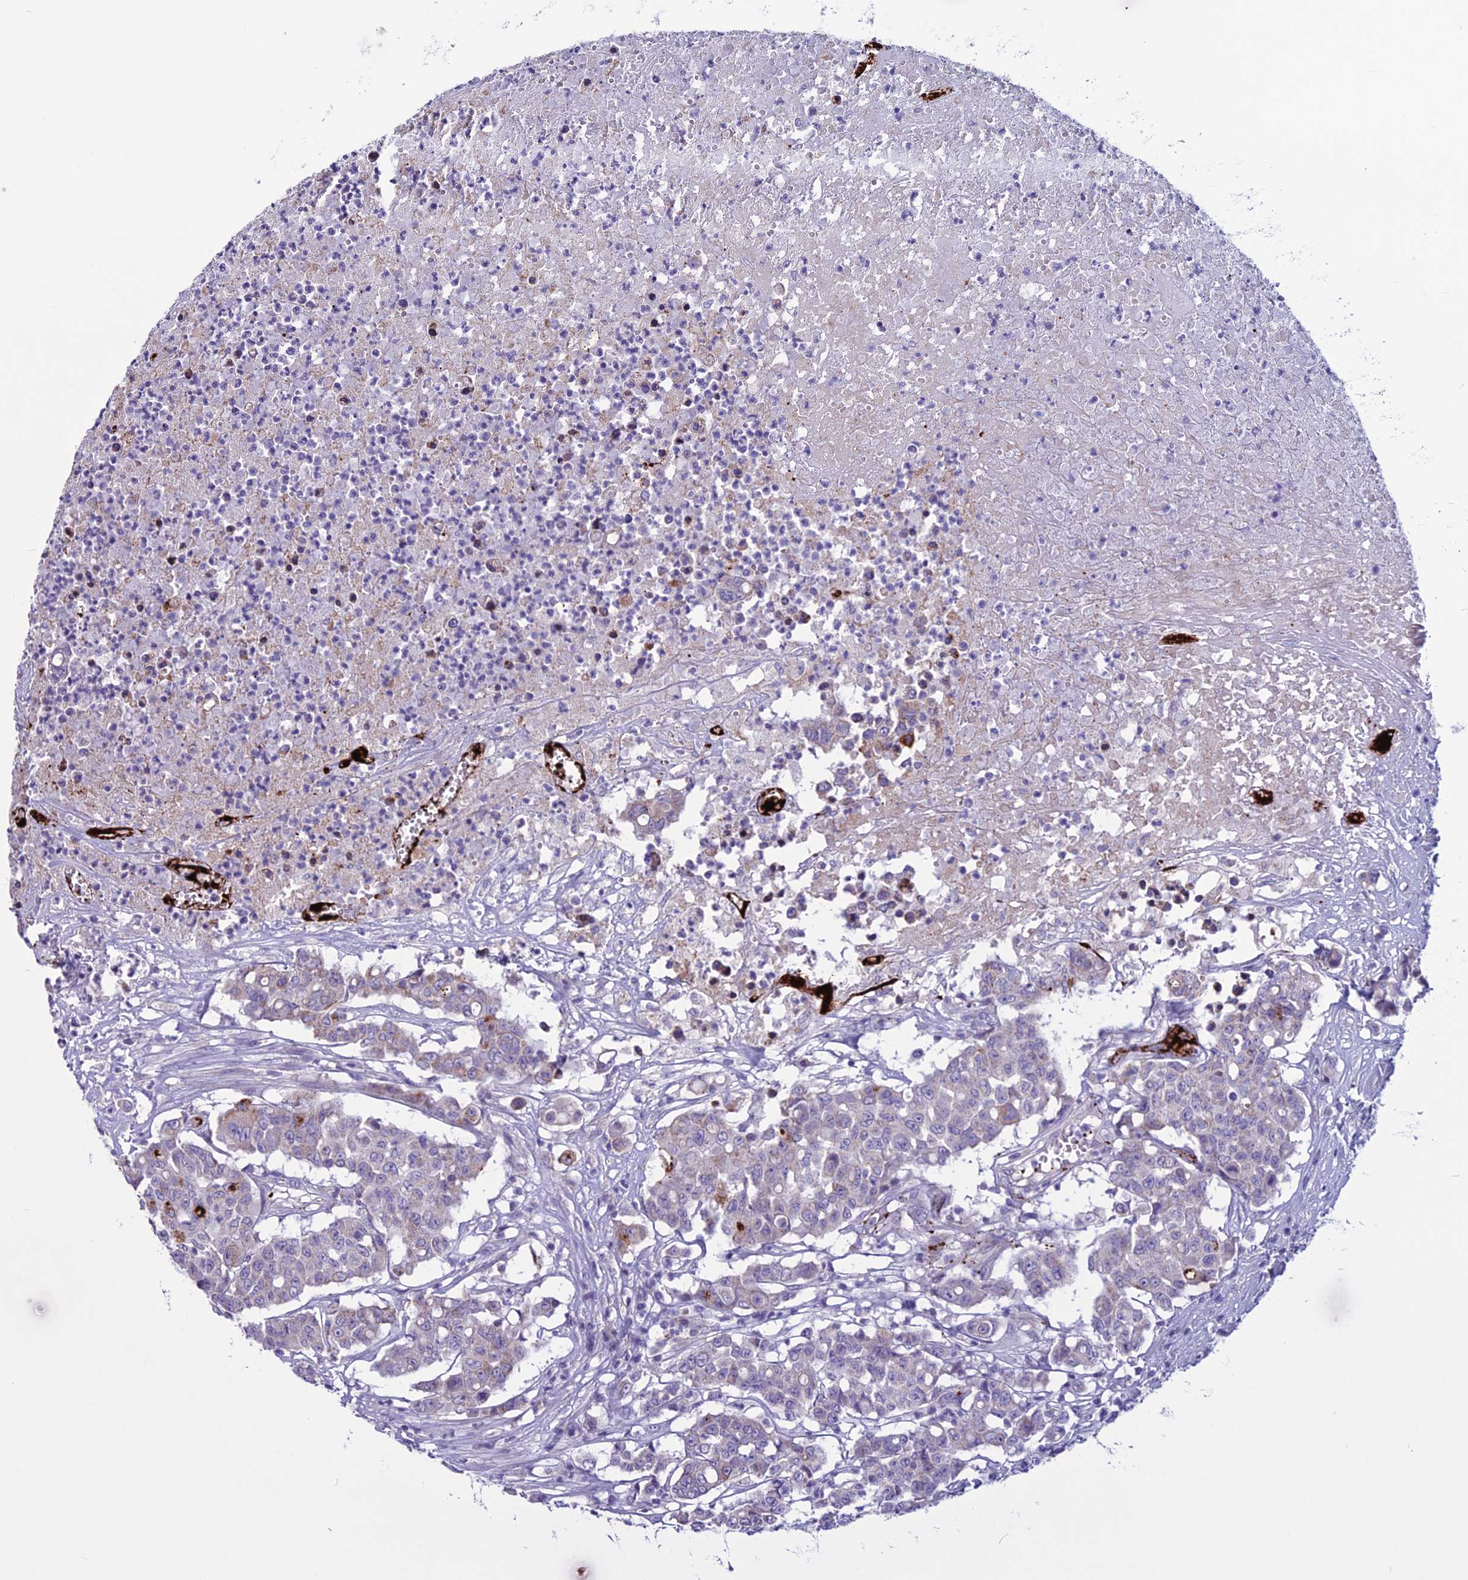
{"staining": {"intensity": "moderate", "quantity": "<25%", "location": "cytoplasmic/membranous"}, "tissue": "colorectal cancer", "cell_type": "Tumor cells", "image_type": "cancer", "snomed": [{"axis": "morphology", "description": "Adenocarcinoma, NOS"}, {"axis": "topography", "description": "Colon"}], "caption": "Colorectal cancer (adenocarcinoma) was stained to show a protein in brown. There is low levels of moderate cytoplasmic/membranous staining in about <25% of tumor cells. Nuclei are stained in blue.", "gene": "C21orf140", "patient": {"sex": "male", "age": 51}}